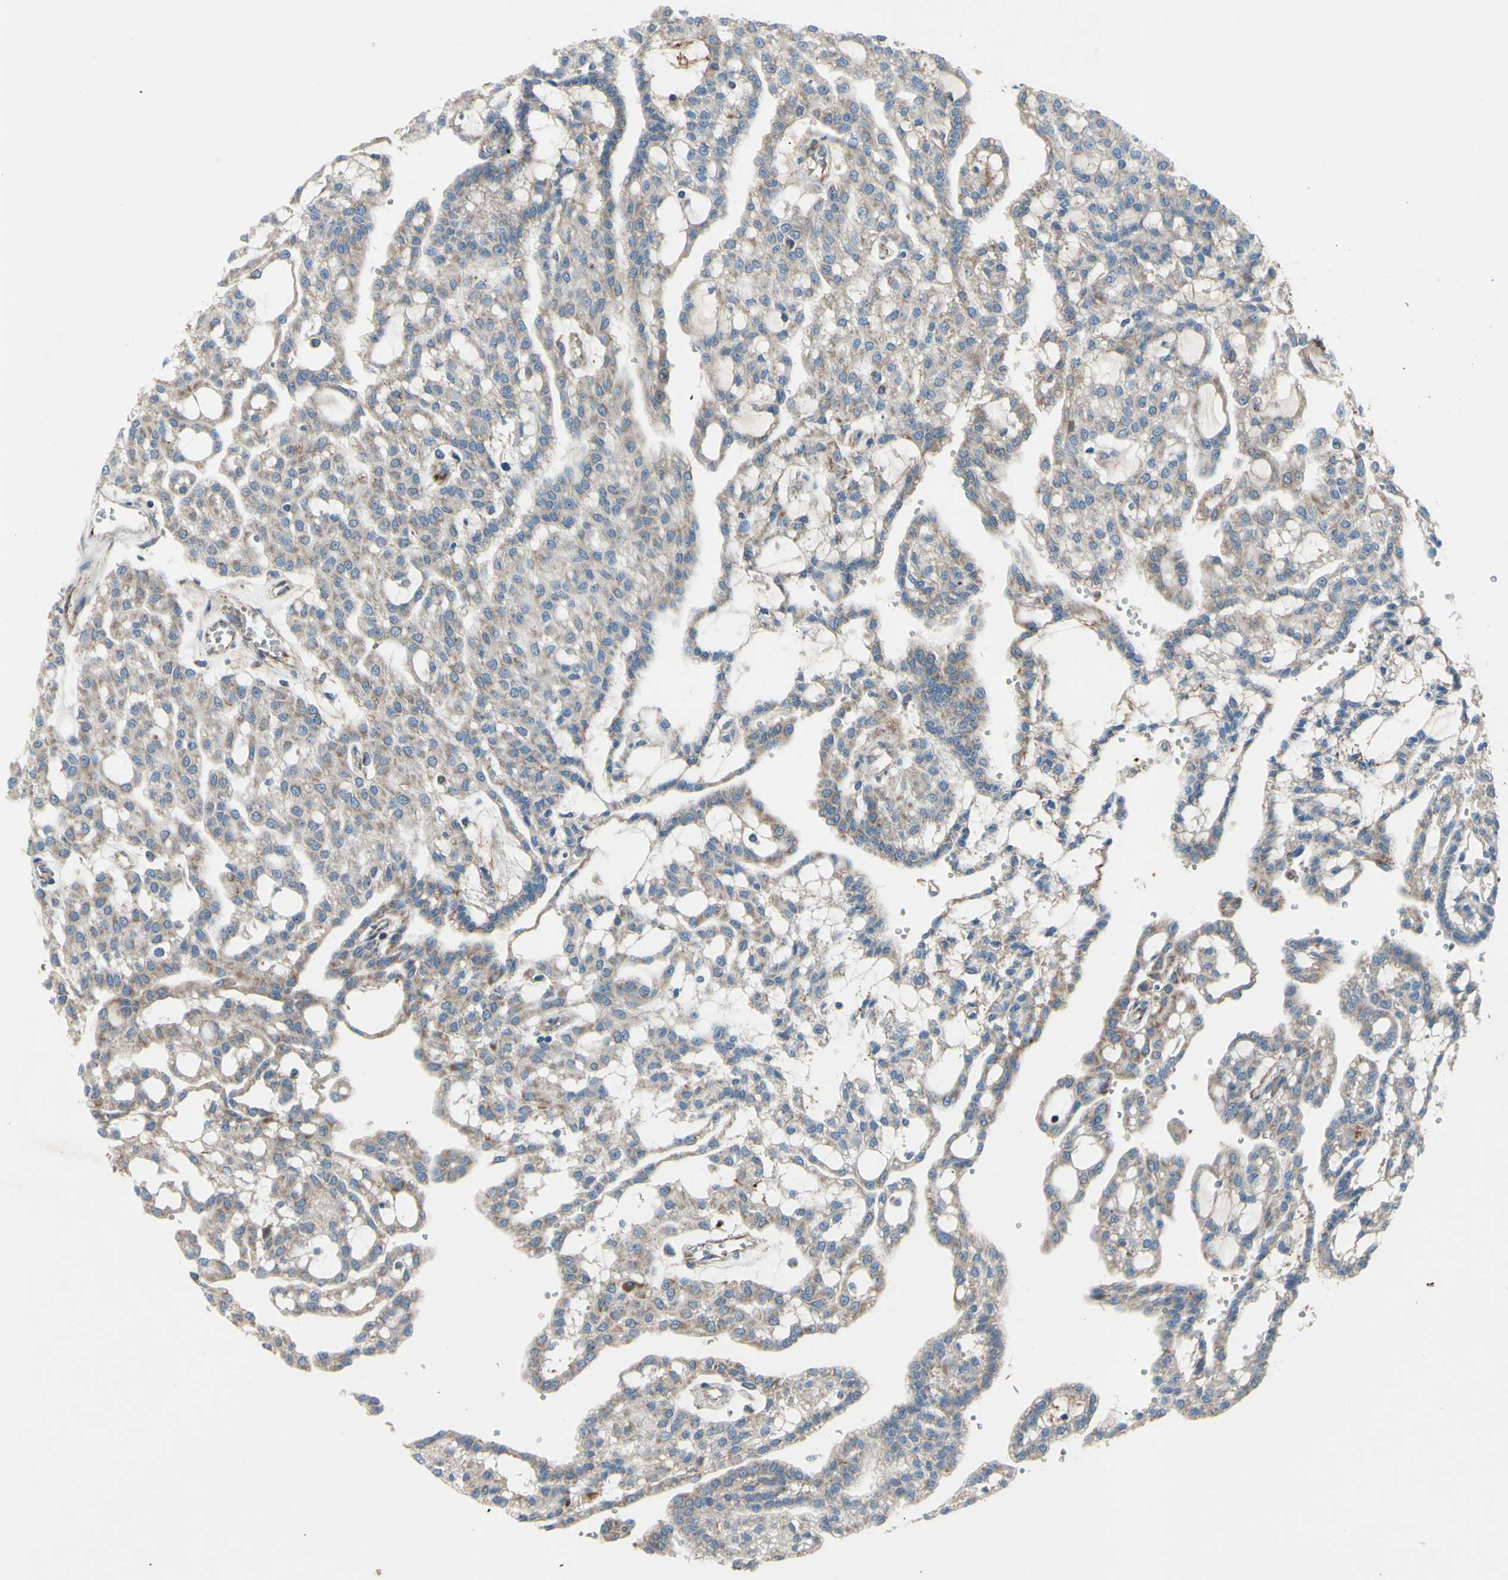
{"staining": {"intensity": "weak", "quantity": ">75%", "location": "cytoplasmic/membranous"}, "tissue": "renal cancer", "cell_type": "Tumor cells", "image_type": "cancer", "snomed": [{"axis": "morphology", "description": "Adenocarcinoma, NOS"}, {"axis": "topography", "description": "Kidney"}], "caption": "The immunohistochemical stain labels weak cytoplasmic/membranous expression in tumor cells of renal cancer (adenocarcinoma) tissue.", "gene": "EMC7", "patient": {"sex": "male", "age": 63}}